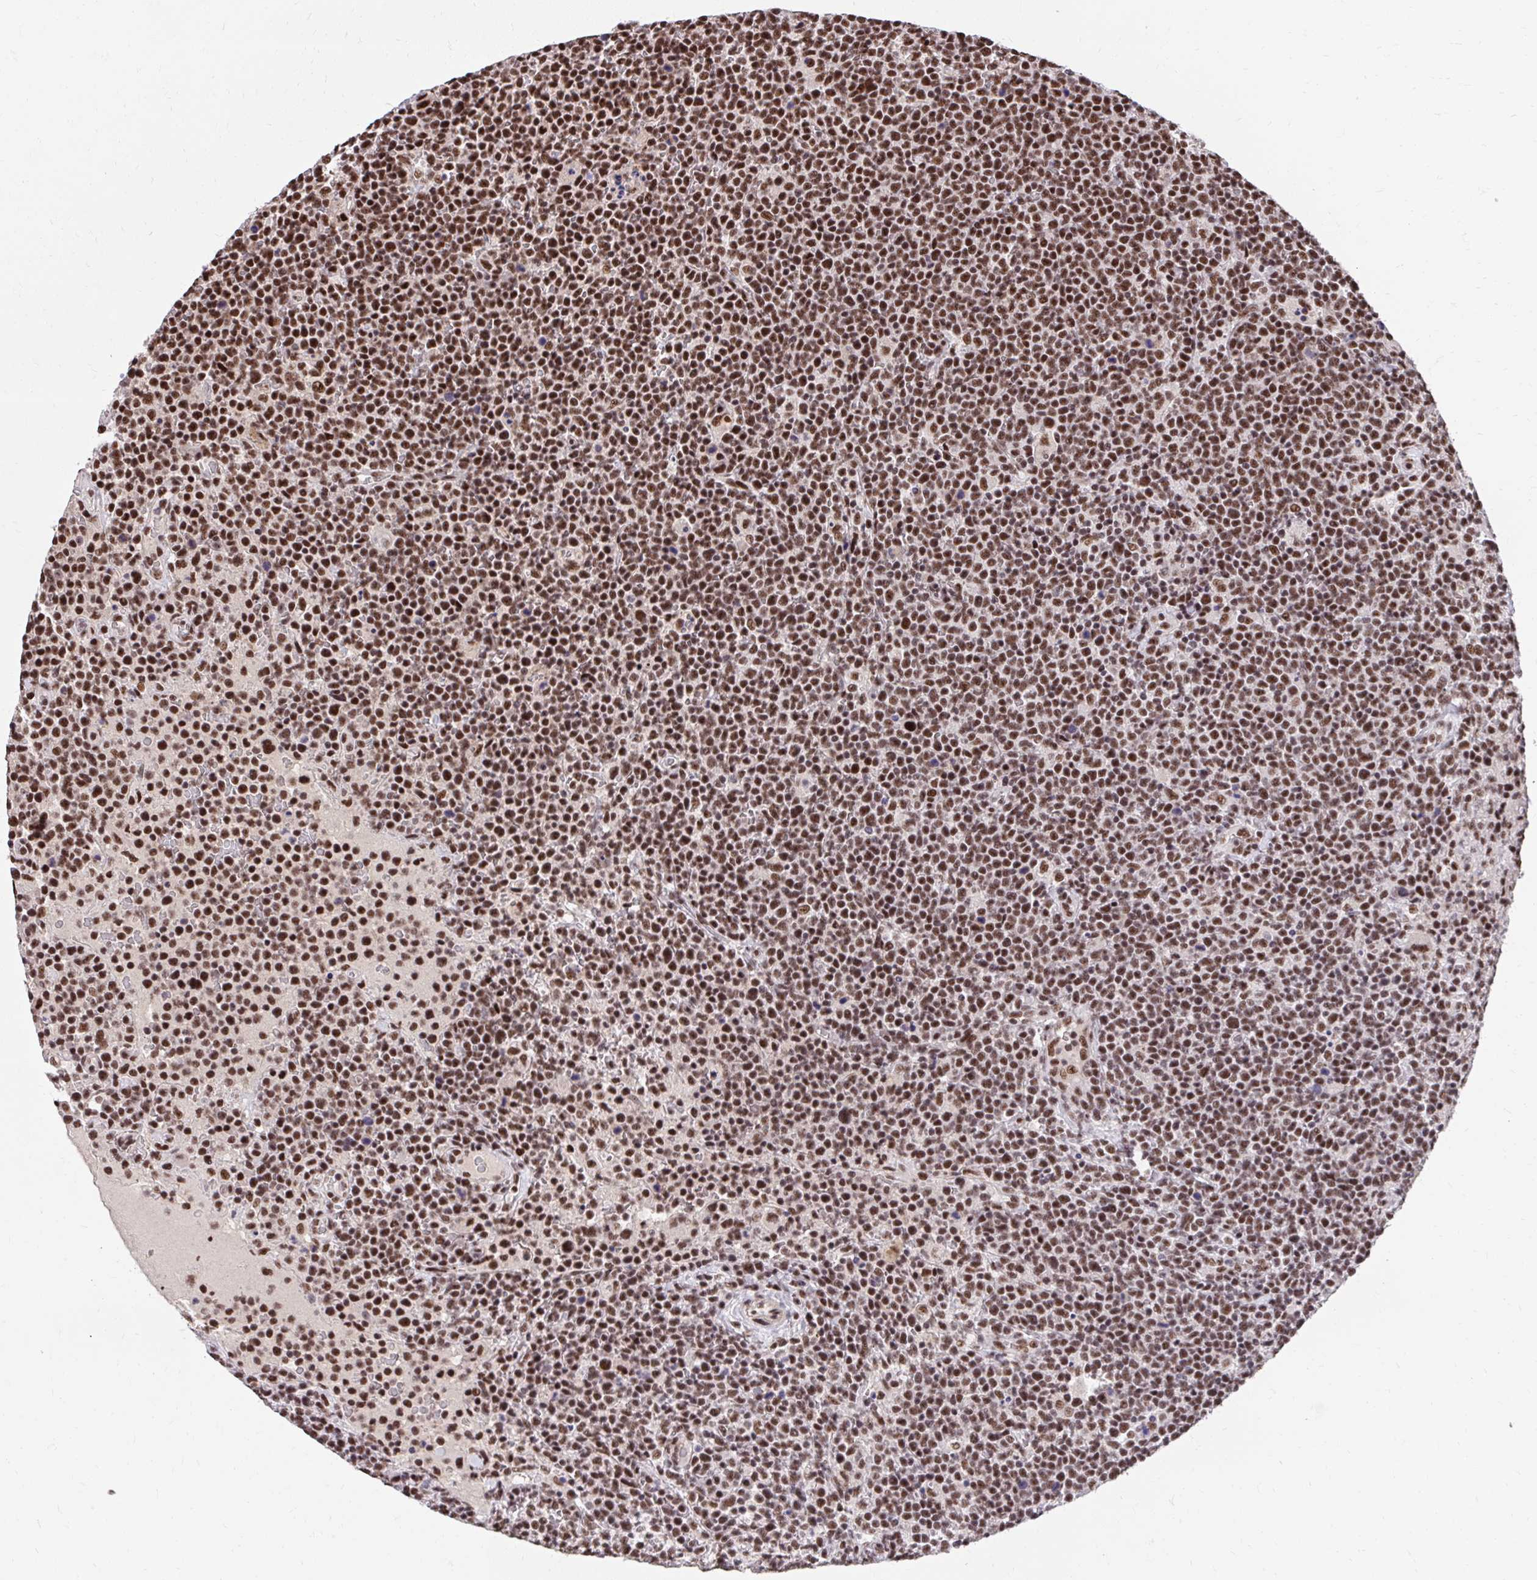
{"staining": {"intensity": "strong", "quantity": ">75%", "location": "nuclear"}, "tissue": "lymphoma", "cell_type": "Tumor cells", "image_type": "cancer", "snomed": [{"axis": "morphology", "description": "Malignant lymphoma, non-Hodgkin's type, High grade"}, {"axis": "topography", "description": "Lymph node"}], "caption": "The micrograph reveals staining of high-grade malignant lymphoma, non-Hodgkin's type, revealing strong nuclear protein staining (brown color) within tumor cells. (DAB IHC, brown staining for protein, blue staining for nuclei).", "gene": "SYNE4", "patient": {"sex": "male", "age": 61}}